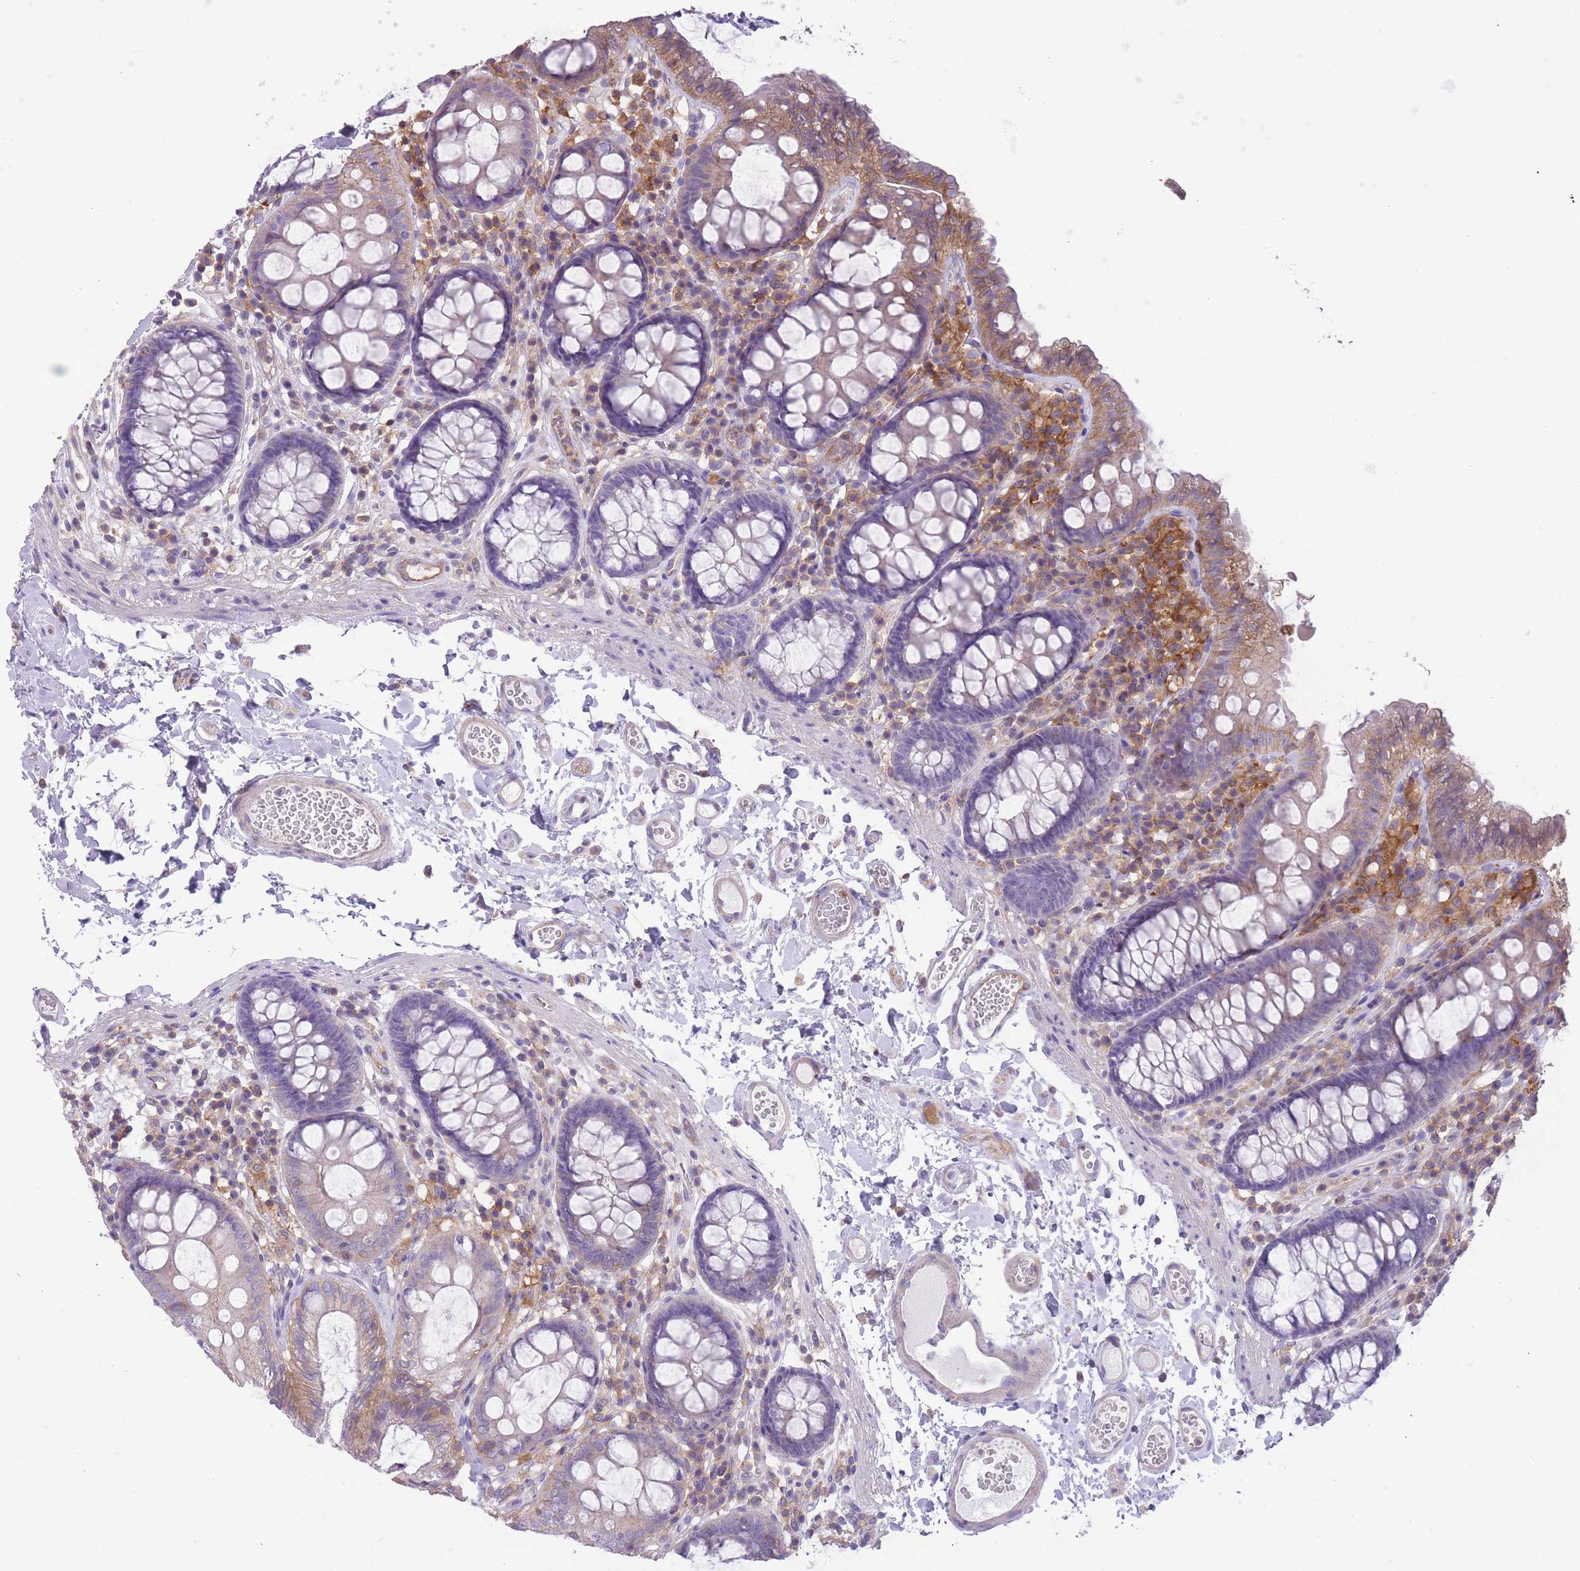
{"staining": {"intensity": "moderate", "quantity": "25%-75%", "location": "cytoplasmic/membranous"}, "tissue": "colon", "cell_type": "Endothelial cells", "image_type": "normal", "snomed": [{"axis": "morphology", "description": "Normal tissue, NOS"}, {"axis": "topography", "description": "Colon"}], "caption": "Colon was stained to show a protein in brown. There is medium levels of moderate cytoplasmic/membranous staining in approximately 25%-75% of endothelial cells. The protein of interest is shown in brown color, while the nuclei are stained blue.", "gene": "PRKAR1A", "patient": {"sex": "male", "age": 84}}